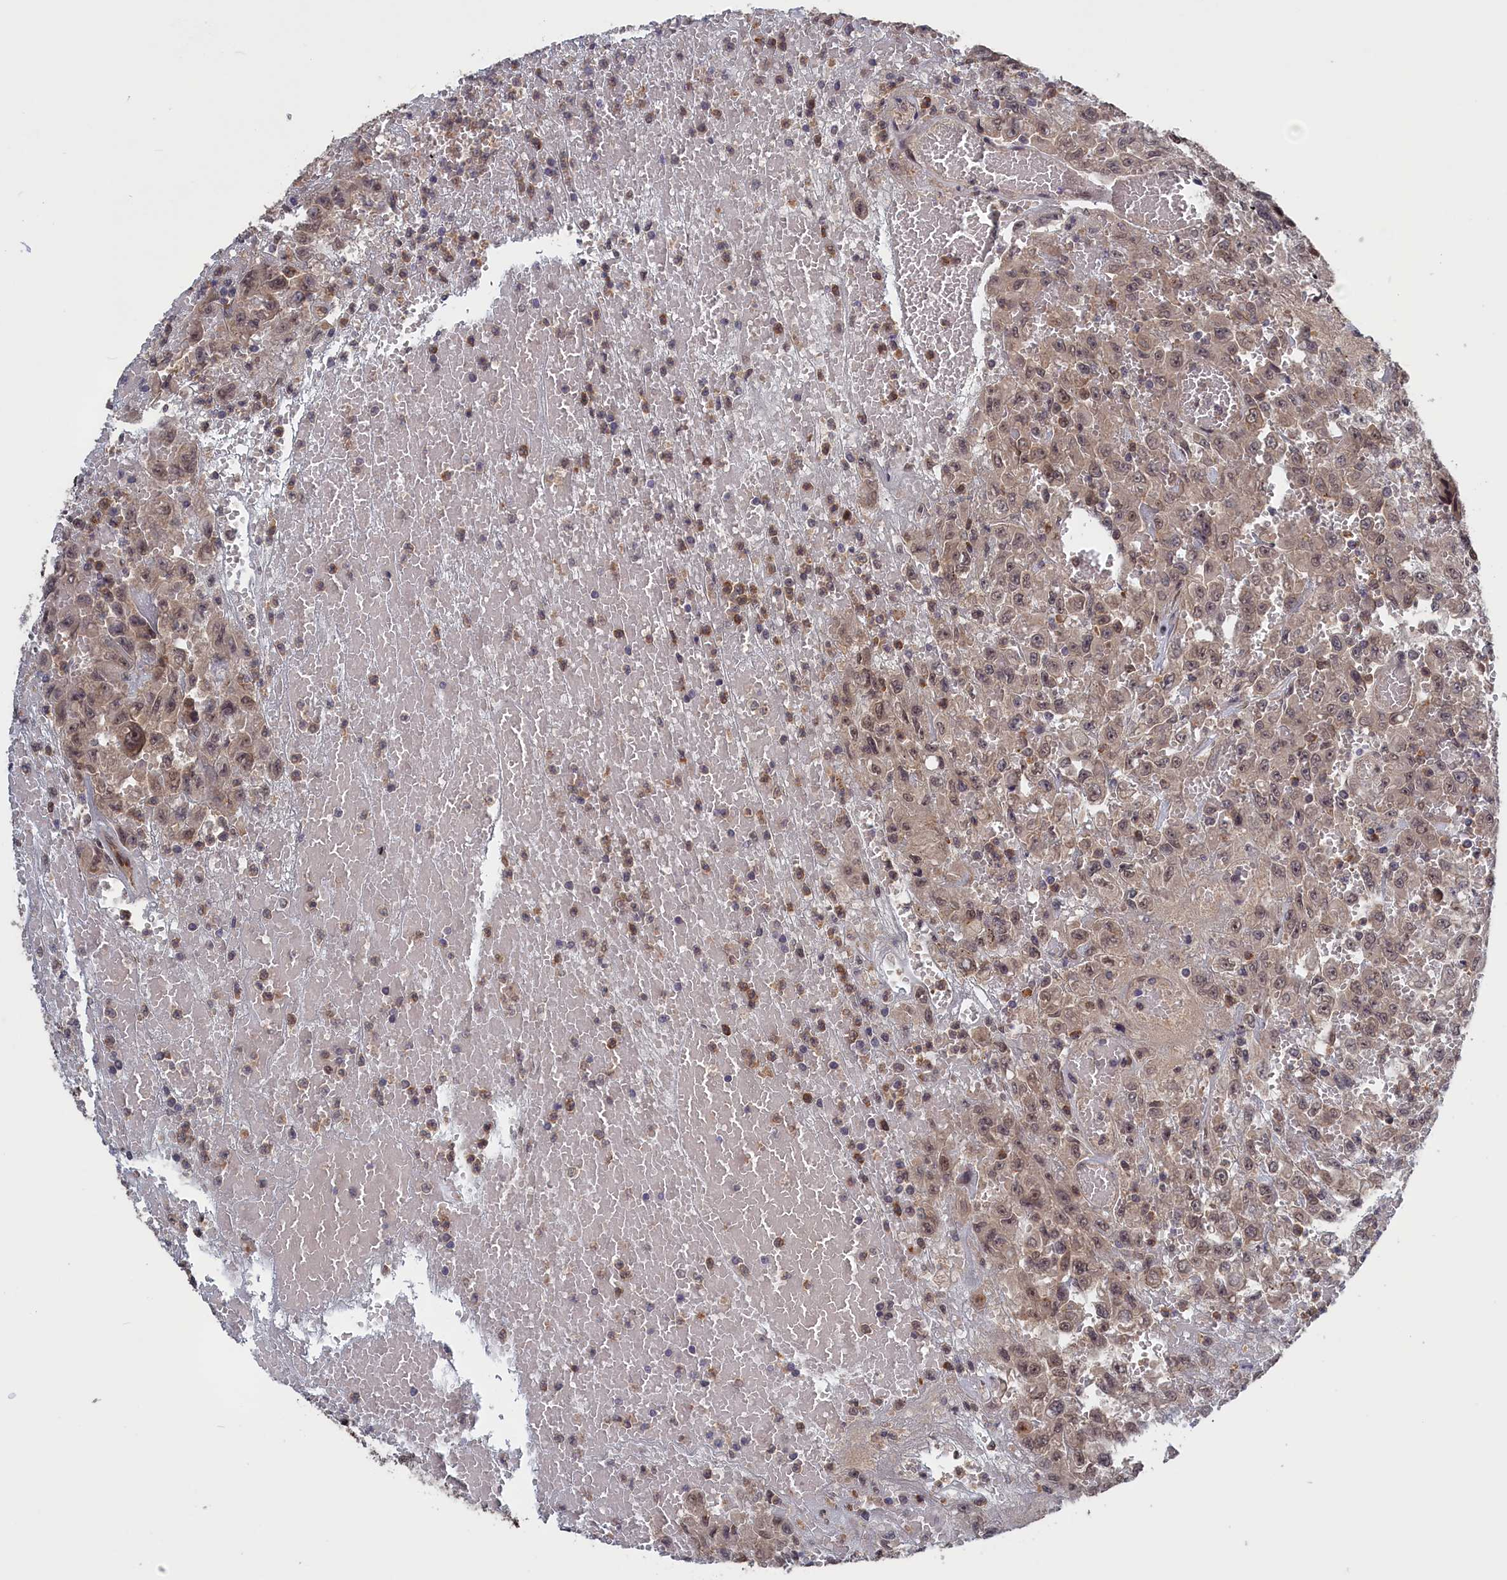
{"staining": {"intensity": "weak", "quantity": "25%-75%", "location": "cytoplasmic/membranous,nuclear"}, "tissue": "urothelial cancer", "cell_type": "Tumor cells", "image_type": "cancer", "snomed": [{"axis": "morphology", "description": "Urothelial carcinoma, High grade"}, {"axis": "topography", "description": "Urinary bladder"}], "caption": "Urothelial cancer stained for a protein (brown) displays weak cytoplasmic/membranous and nuclear positive expression in about 25%-75% of tumor cells.", "gene": "PLP2", "patient": {"sex": "male", "age": 46}}